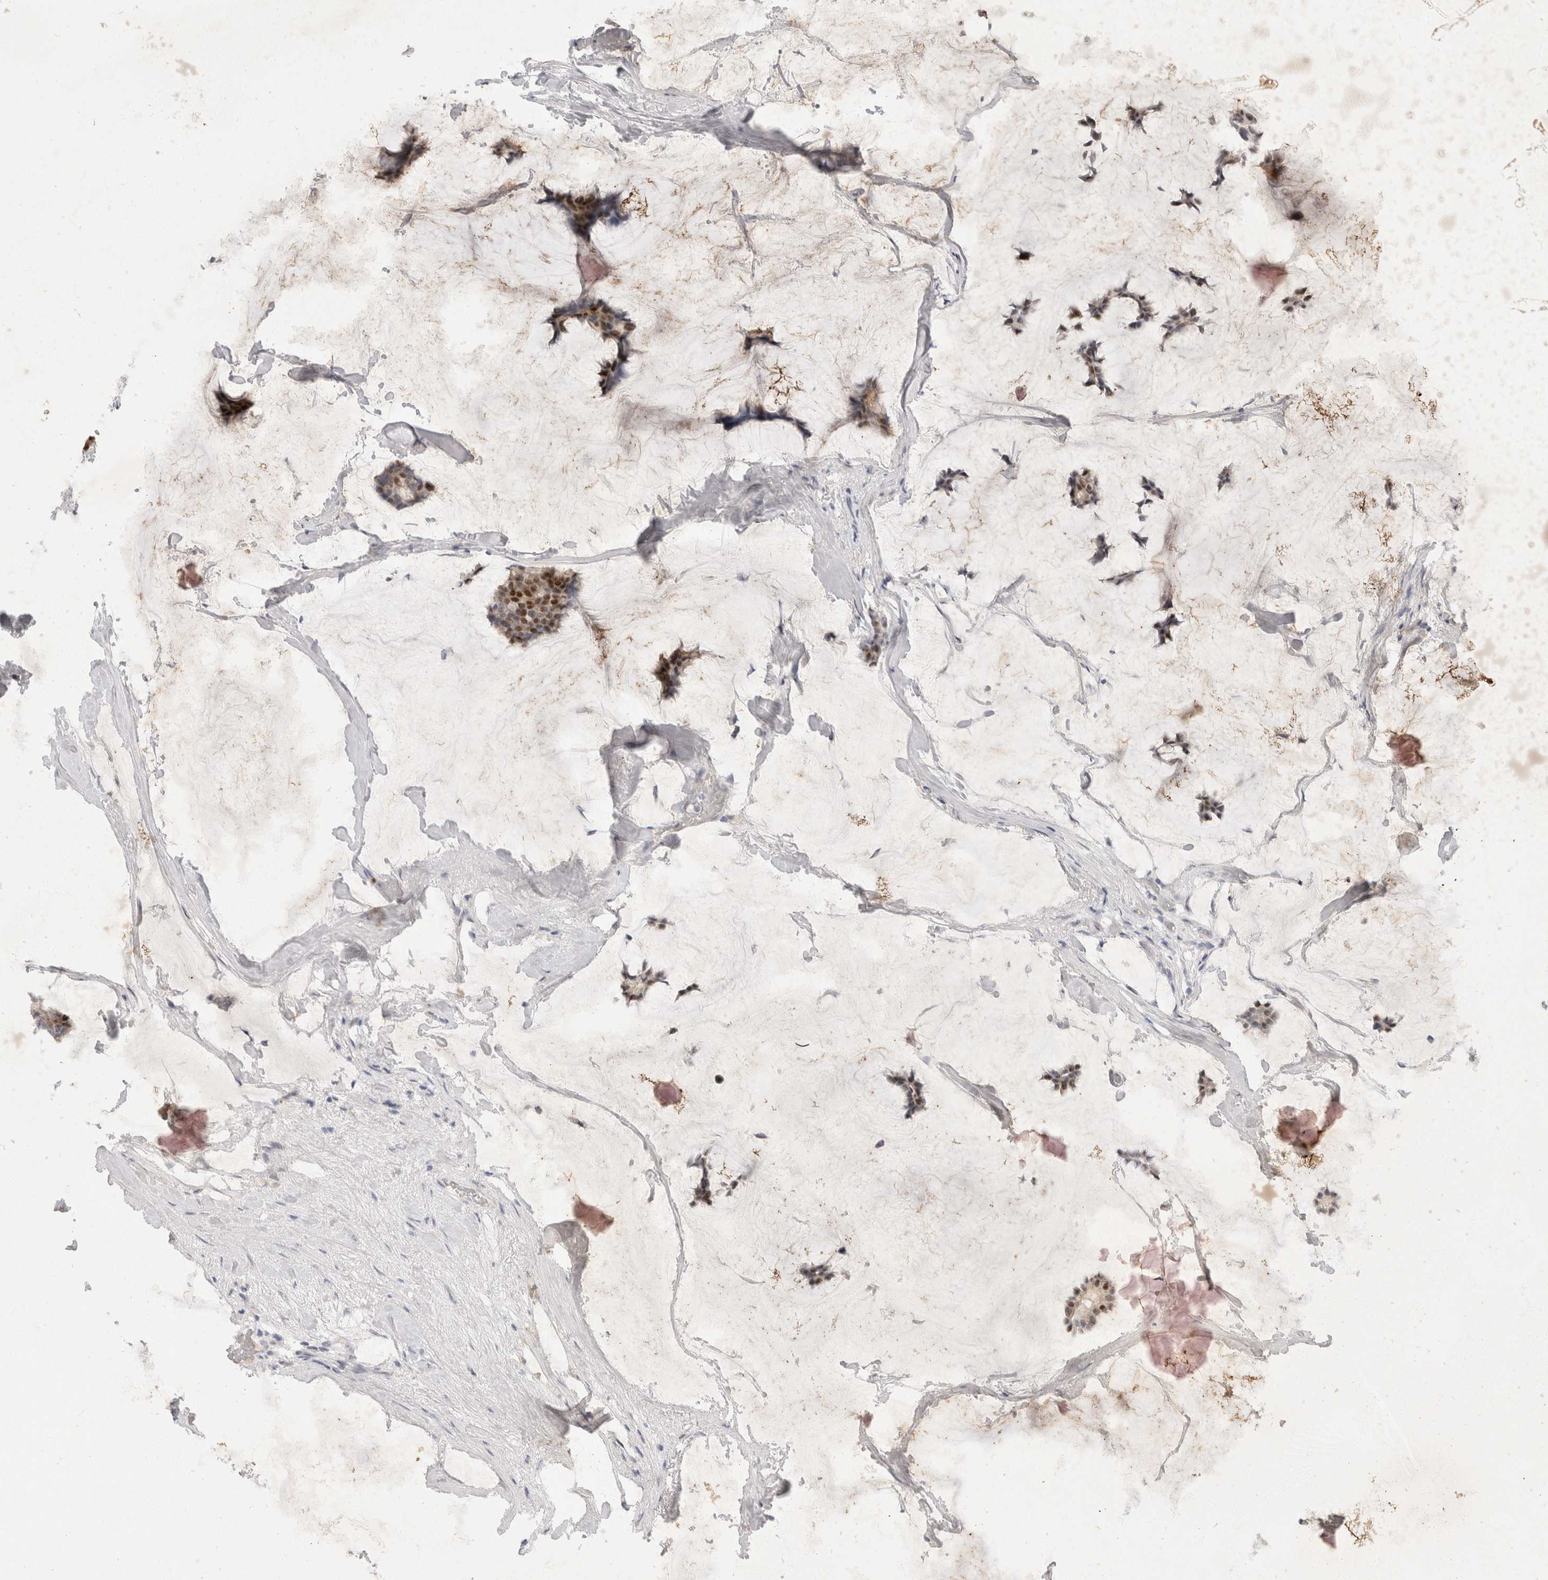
{"staining": {"intensity": "moderate", "quantity": "<25%", "location": "nuclear"}, "tissue": "breast cancer", "cell_type": "Tumor cells", "image_type": "cancer", "snomed": [{"axis": "morphology", "description": "Duct carcinoma"}, {"axis": "topography", "description": "Breast"}], "caption": "A photomicrograph of breast invasive ductal carcinoma stained for a protein demonstrates moderate nuclear brown staining in tumor cells.", "gene": "TOM1L2", "patient": {"sex": "female", "age": 93}}